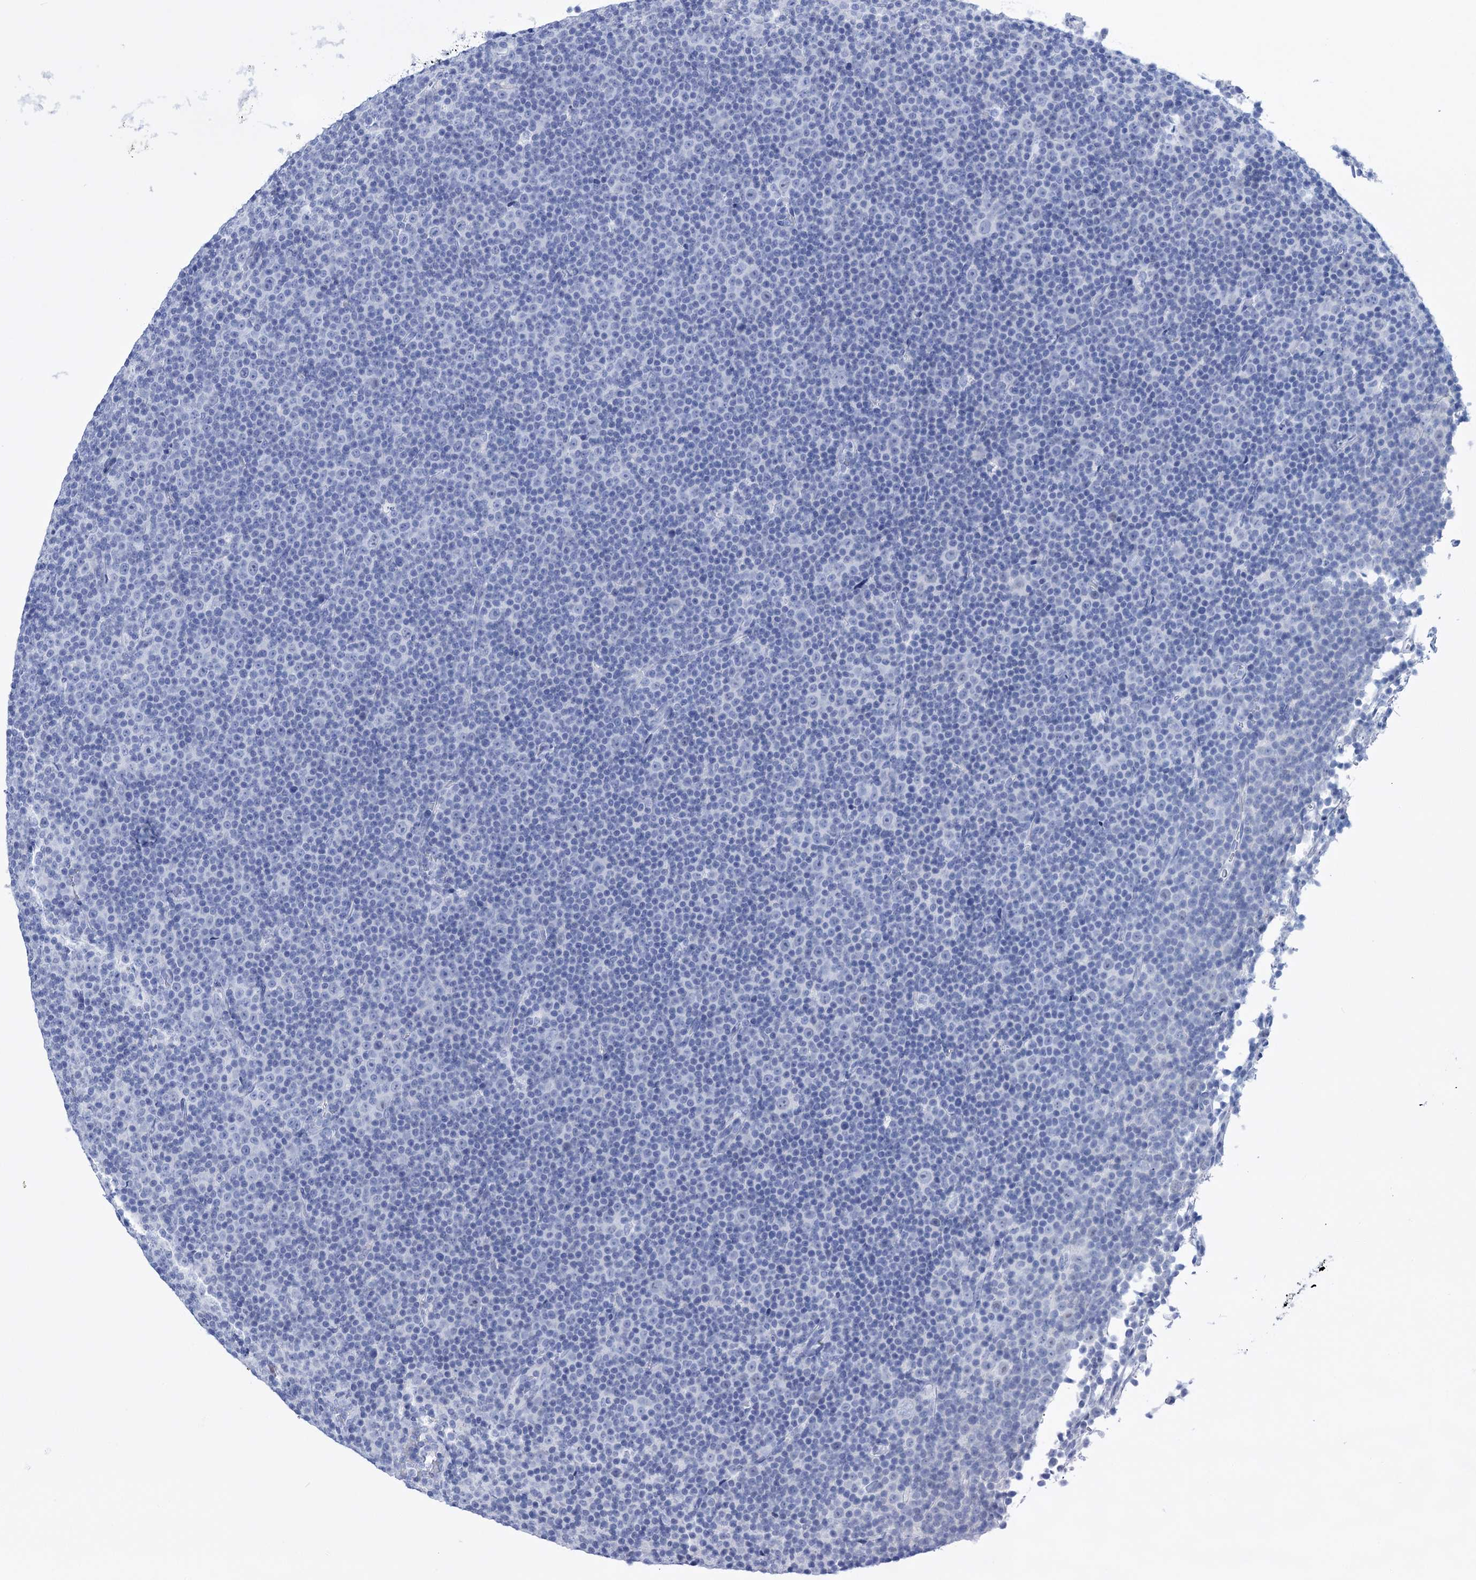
{"staining": {"intensity": "negative", "quantity": "none", "location": "none"}, "tissue": "lymphoma", "cell_type": "Tumor cells", "image_type": "cancer", "snomed": [{"axis": "morphology", "description": "Malignant lymphoma, non-Hodgkin's type, Low grade"}, {"axis": "topography", "description": "Lymph node"}], "caption": "Image shows no significant protein staining in tumor cells of malignant lymphoma, non-Hodgkin's type (low-grade).", "gene": "FBXW12", "patient": {"sex": "female", "age": 67}}